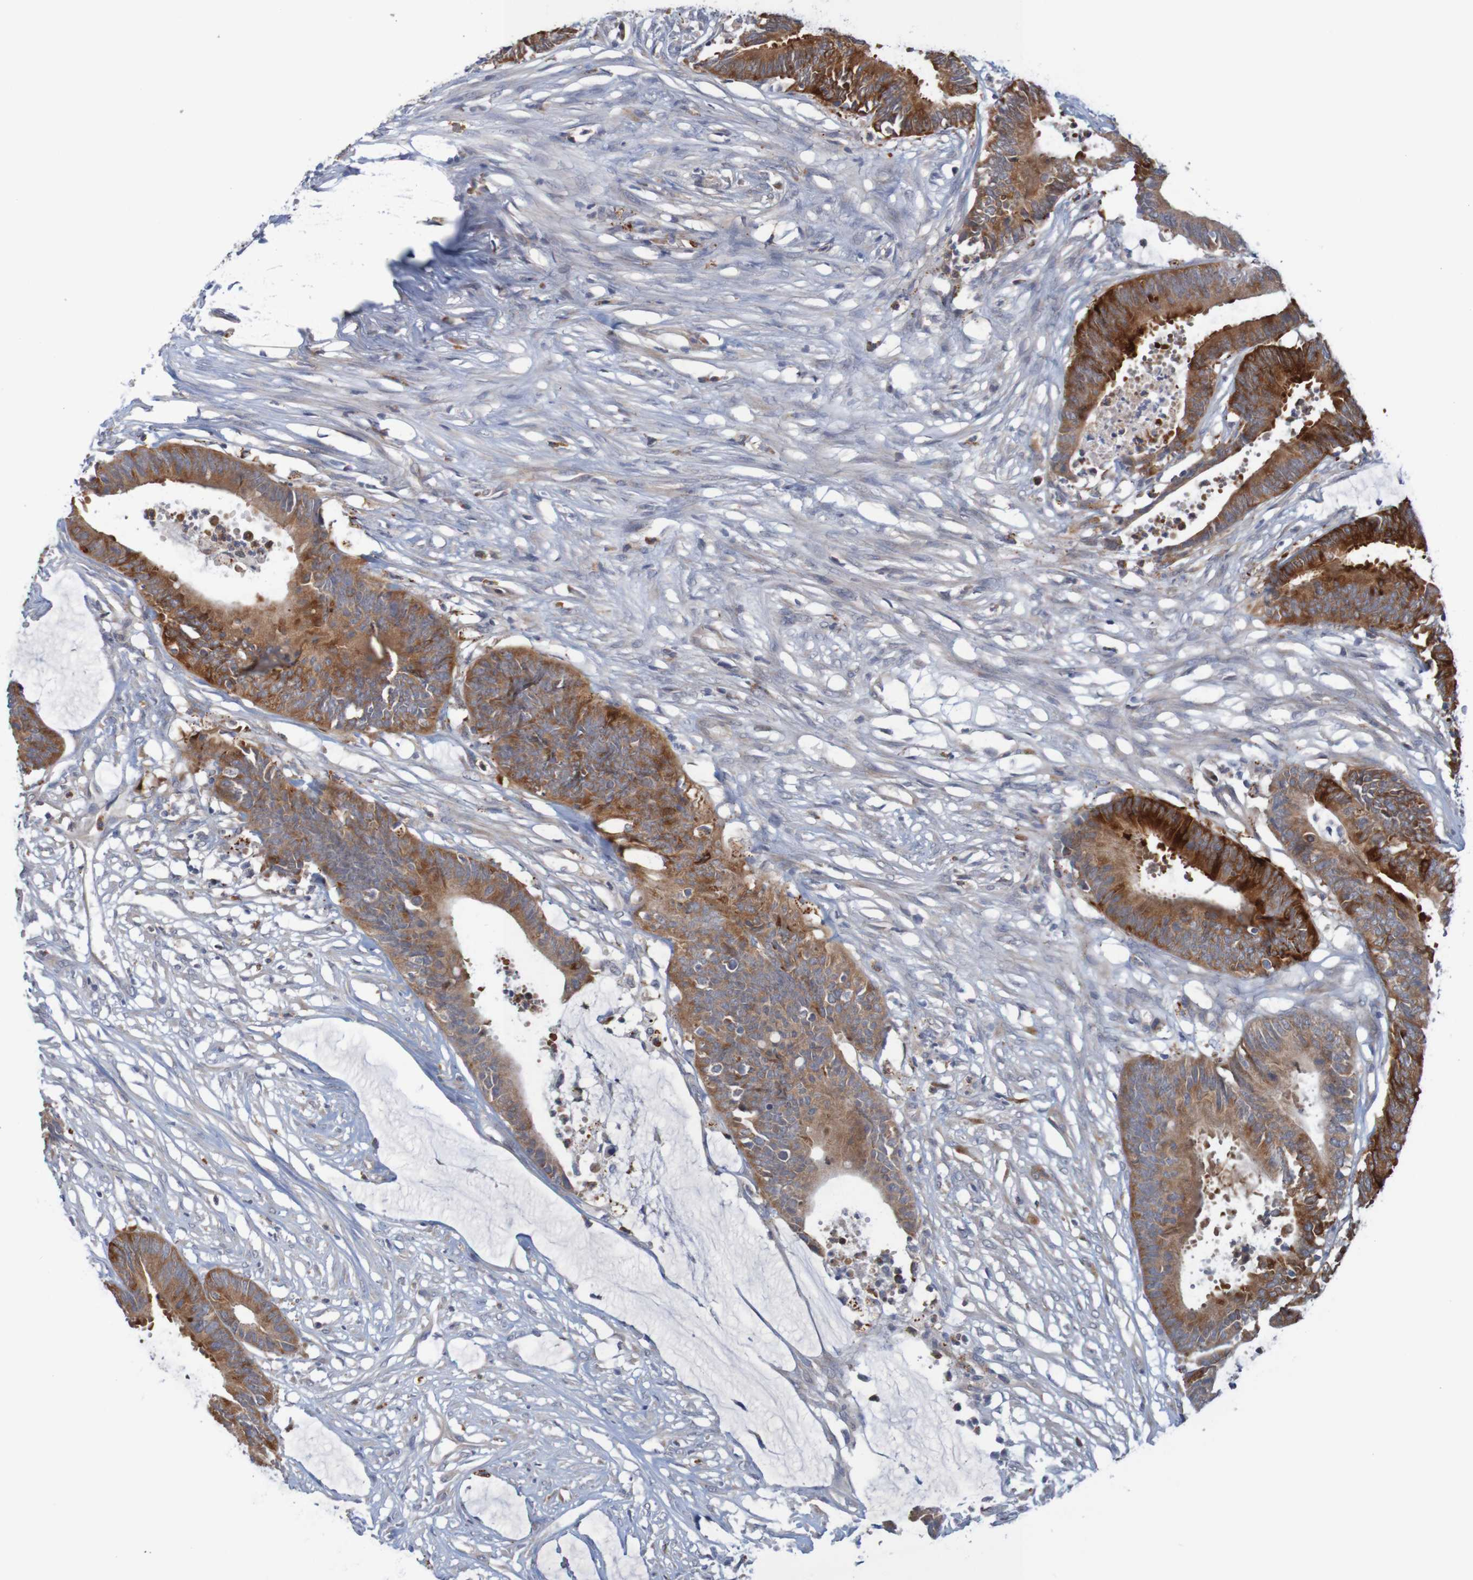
{"staining": {"intensity": "moderate", "quantity": ">75%", "location": "cytoplasmic/membranous"}, "tissue": "colorectal cancer", "cell_type": "Tumor cells", "image_type": "cancer", "snomed": [{"axis": "morphology", "description": "Adenocarcinoma, NOS"}, {"axis": "topography", "description": "Rectum"}], "caption": "Protein staining of adenocarcinoma (colorectal) tissue reveals moderate cytoplasmic/membranous expression in approximately >75% of tumor cells.", "gene": "NAV2", "patient": {"sex": "female", "age": 66}}